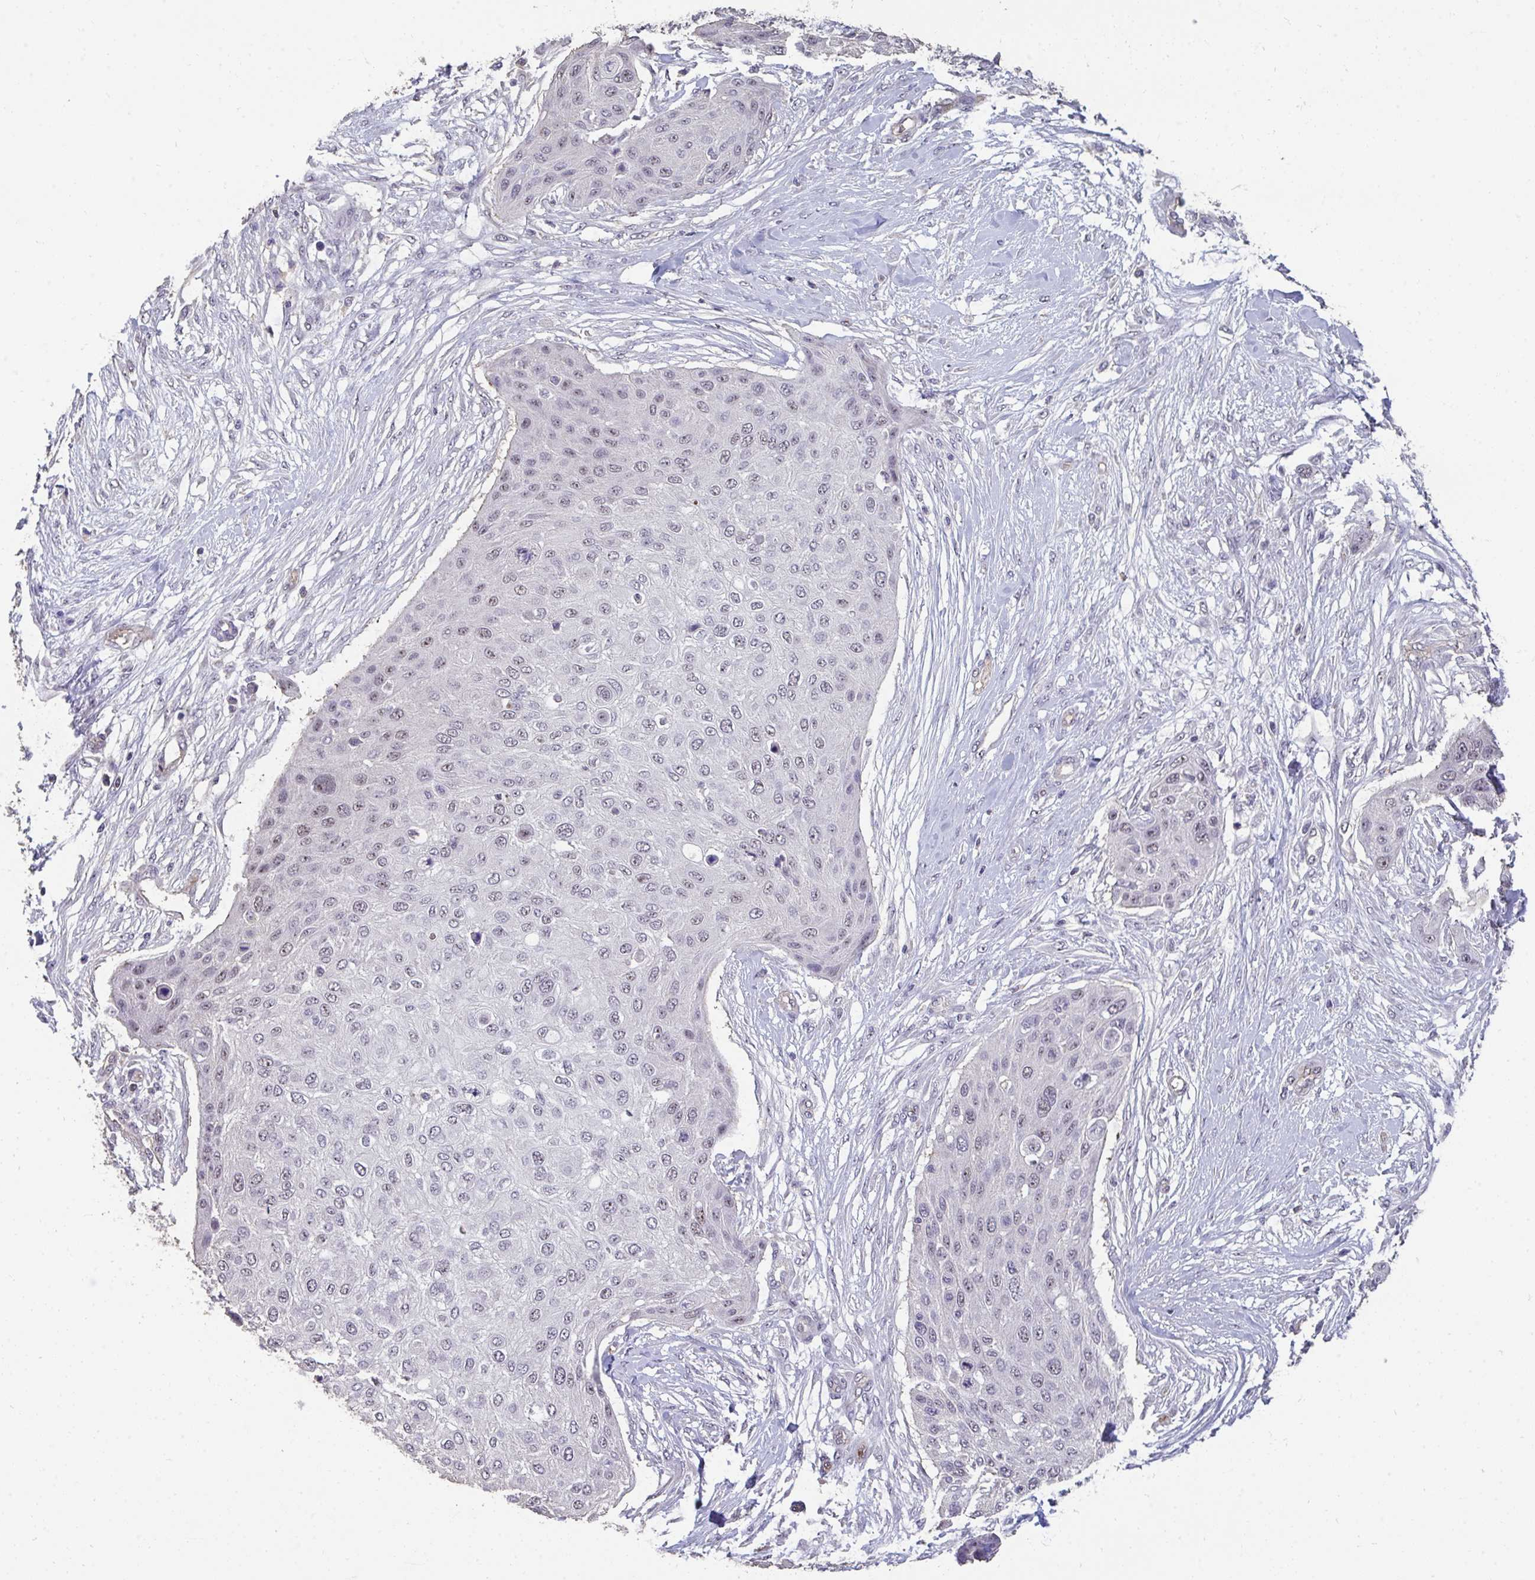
{"staining": {"intensity": "weak", "quantity": "<25%", "location": "nuclear"}, "tissue": "skin cancer", "cell_type": "Tumor cells", "image_type": "cancer", "snomed": [{"axis": "morphology", "description": "Squamous cell carcinoma, NOS"}, {"axis": "topography", "description": "Skin"}], "caption": "Tumor cells show no significant positivity in skin cancer.", "gene": "SENP3", "patient": {"sex": "female", "age": 87}}